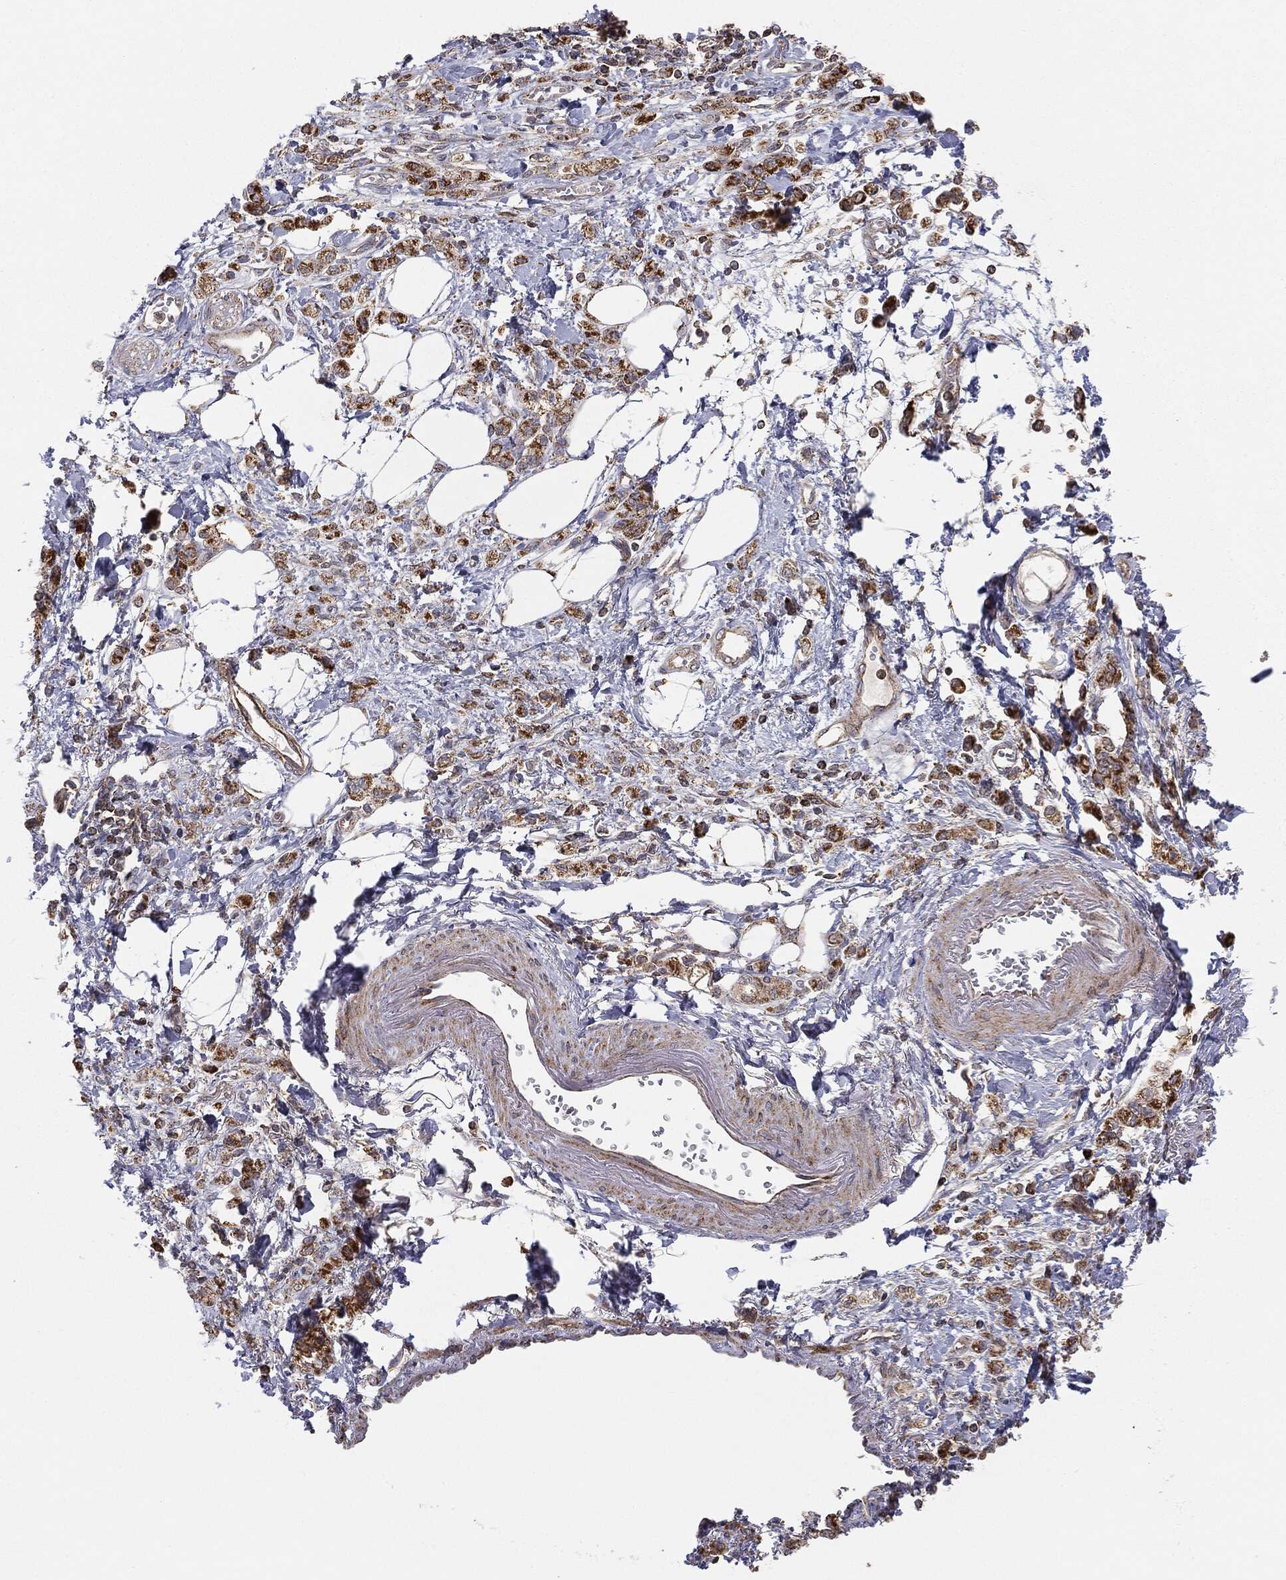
{"staining": {"intensity": "strong", "quantity": ">75%", "location": "cytoplasmic/membranous"}, "tissue": "stomach cancer", "cell_type": "Tumor cells", "image_type": "cancer", "snomed": [{"axis": "morphology", "description": "Adenocarcinoma, NOS"}, {"axis": "topography", "description": "Stomach"}], "caption": "The histopathology image demonstrates immunohistochemical staining of stomach cancer (adenocarcinoma). There is strong cytoplasmic/membranous staining is identified in about >75% of tumor cells.", "gene": "MTOR", "patient": {"sex": "male", "age": 77}}